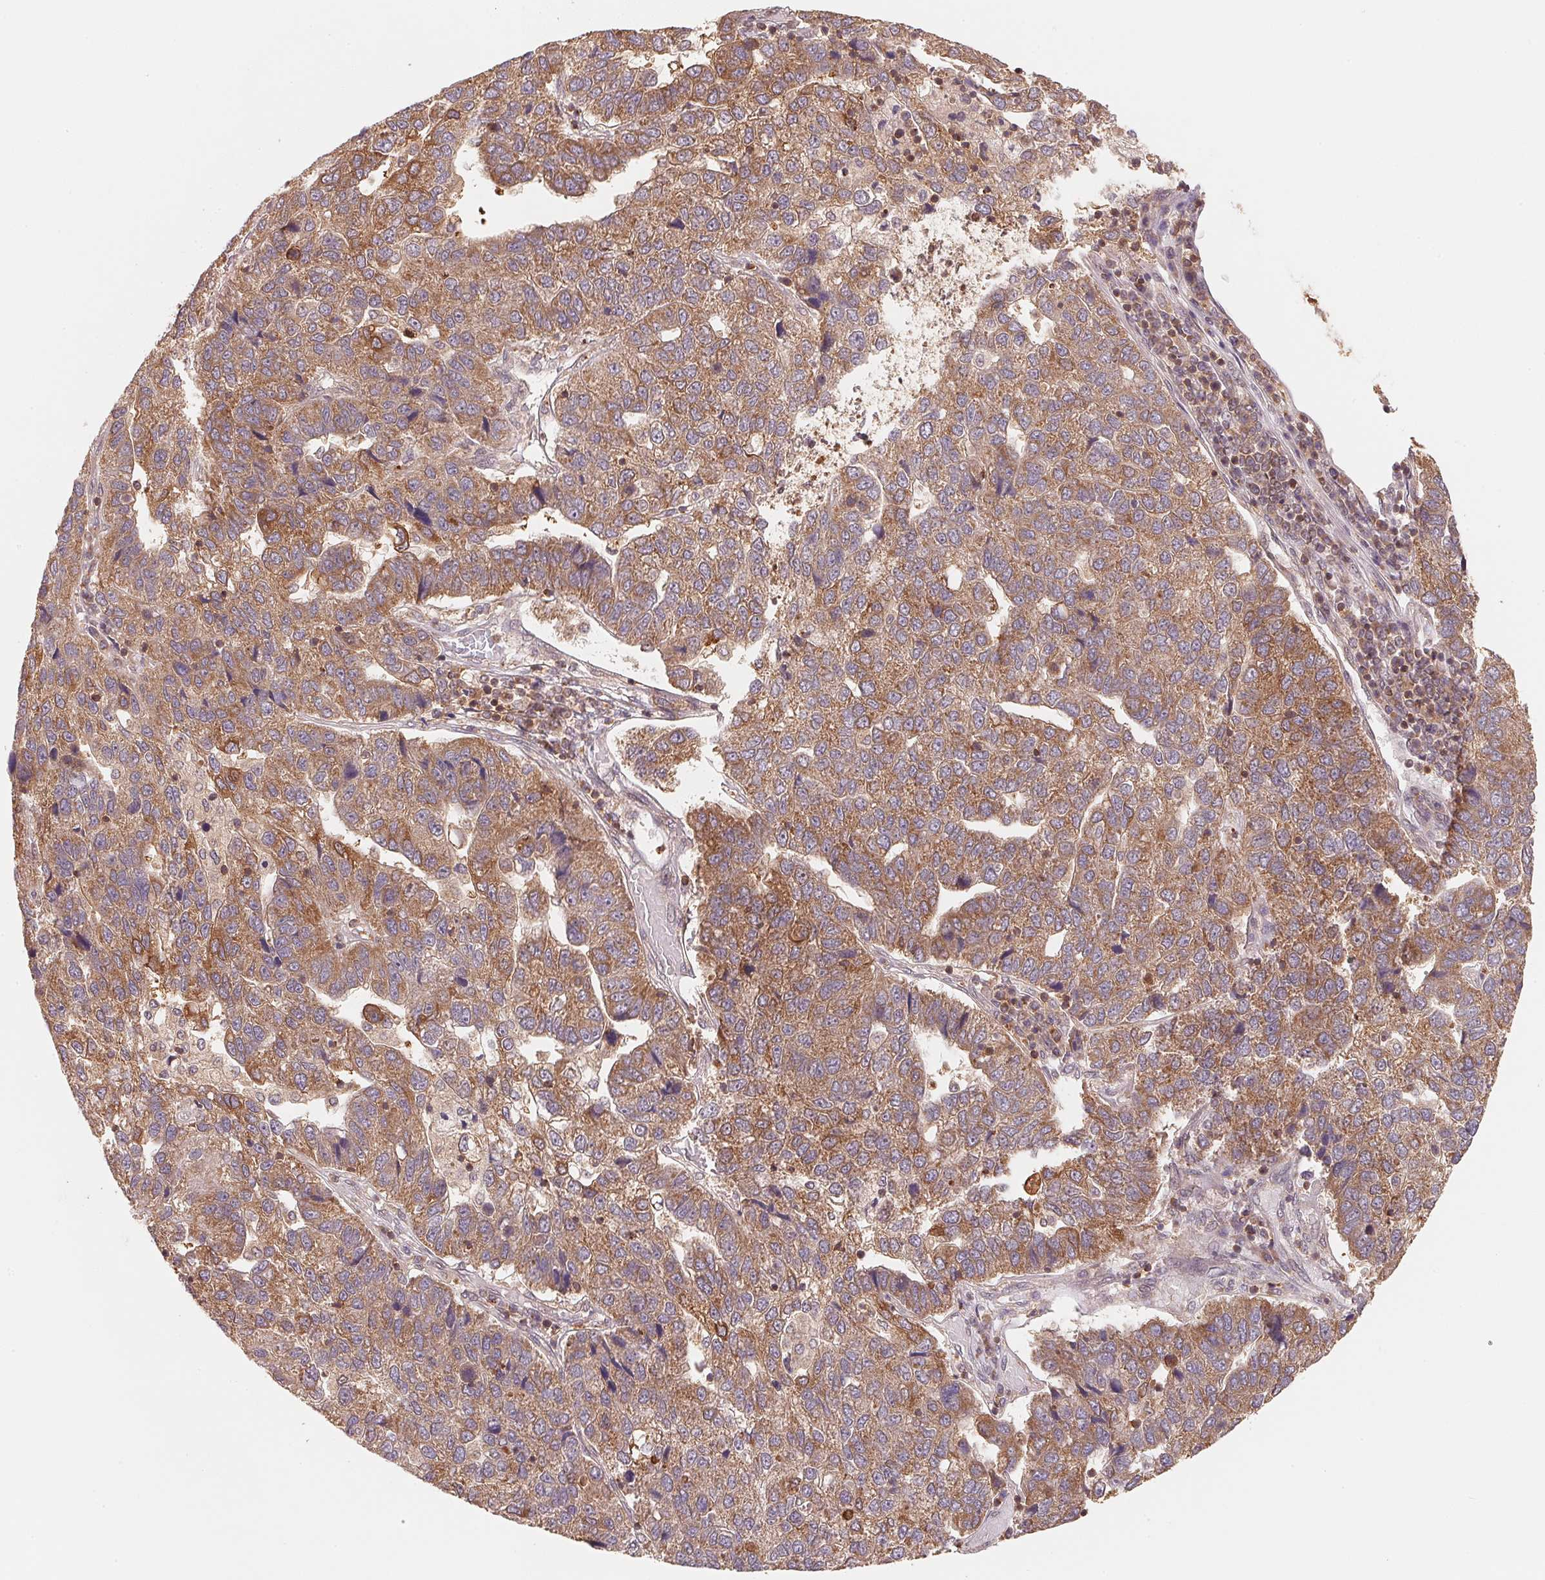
{"staining": {"intensity": "moderate", "quantity": ">75%", "location": "cytoplasmic/membranous"}, "tissue": "pancreatic cancer", "cell_type": "Tumor cells", "image_type": "cancer", "snomed": [{"axis": "morphology", "description": "Adenocarcinoma, NOS"}, {"axis": "topography", "description": "Pancreas"}], "caption": "Pancreatic cancer was stained to show a protein in brown. There is medium levels of moderate cytoplasmic/membranous positivity in about >75% of tumor cells. The staining was performed using DAB, with brown indicating positive protein expression. Nuclei are stained blue with hematoxylin.", "gene": "CCDC102B", "patient": {"sex": "female", "age": 61}}